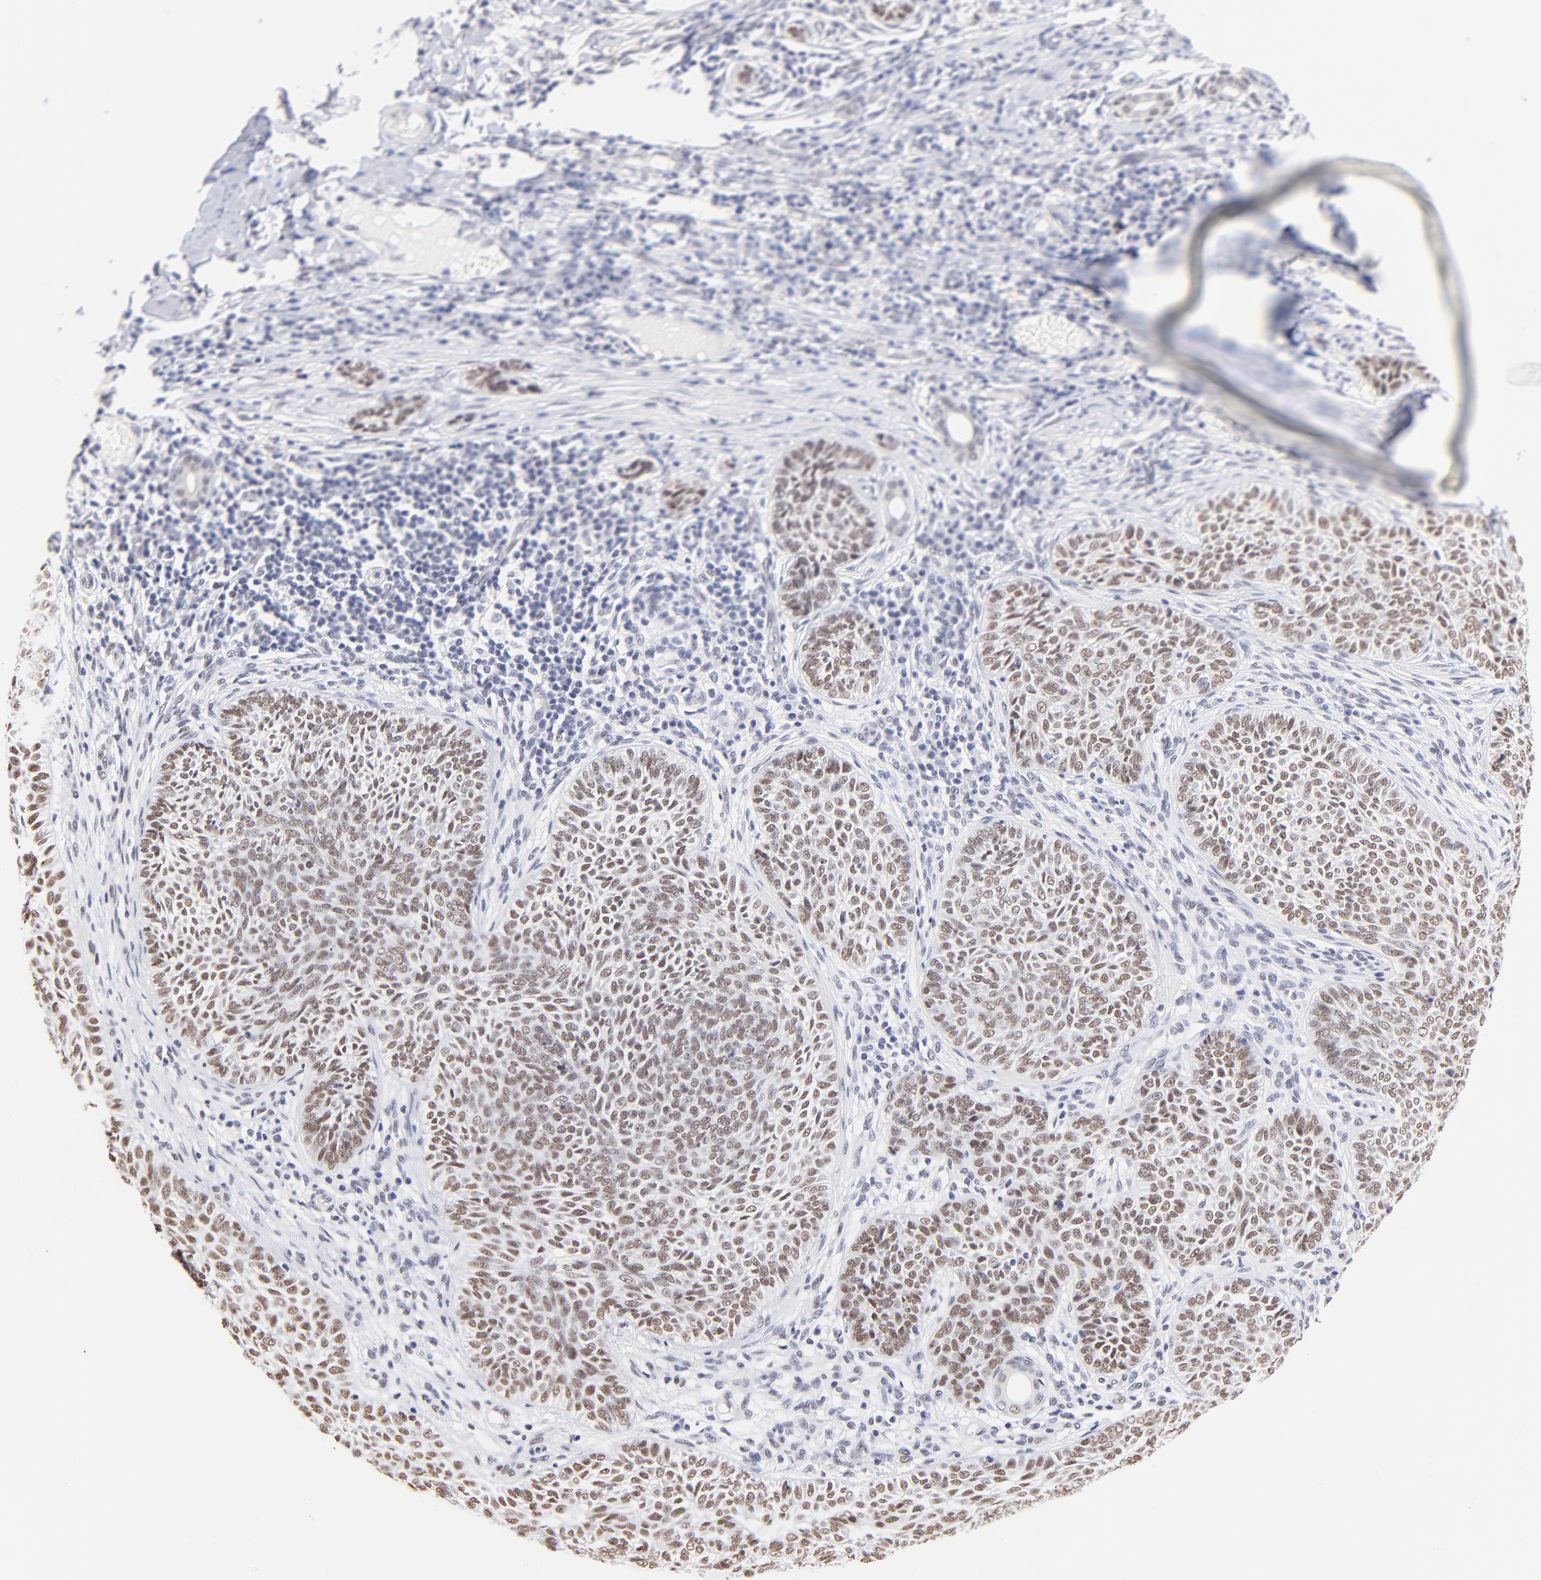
{"staining": {"intensity": "moderate", "quantity": ">75%", "location": "nuclear"}, "tissue": "skin cancer", "cell_type": "Tumor cells", "image_type": "cancer", "snomed": [{"axis": "morphology", "description": "Basal cell carcinoma"}, {"axis": "topography", "description": "Skin"}], "caption": "A photomicrograph of basal cell carcinoma (skin) stained for a protein displays moderate nuclear brown staining in tumor cells.", "gene": "ZNF74", "patient": {"sex": "male", "age": 87}}